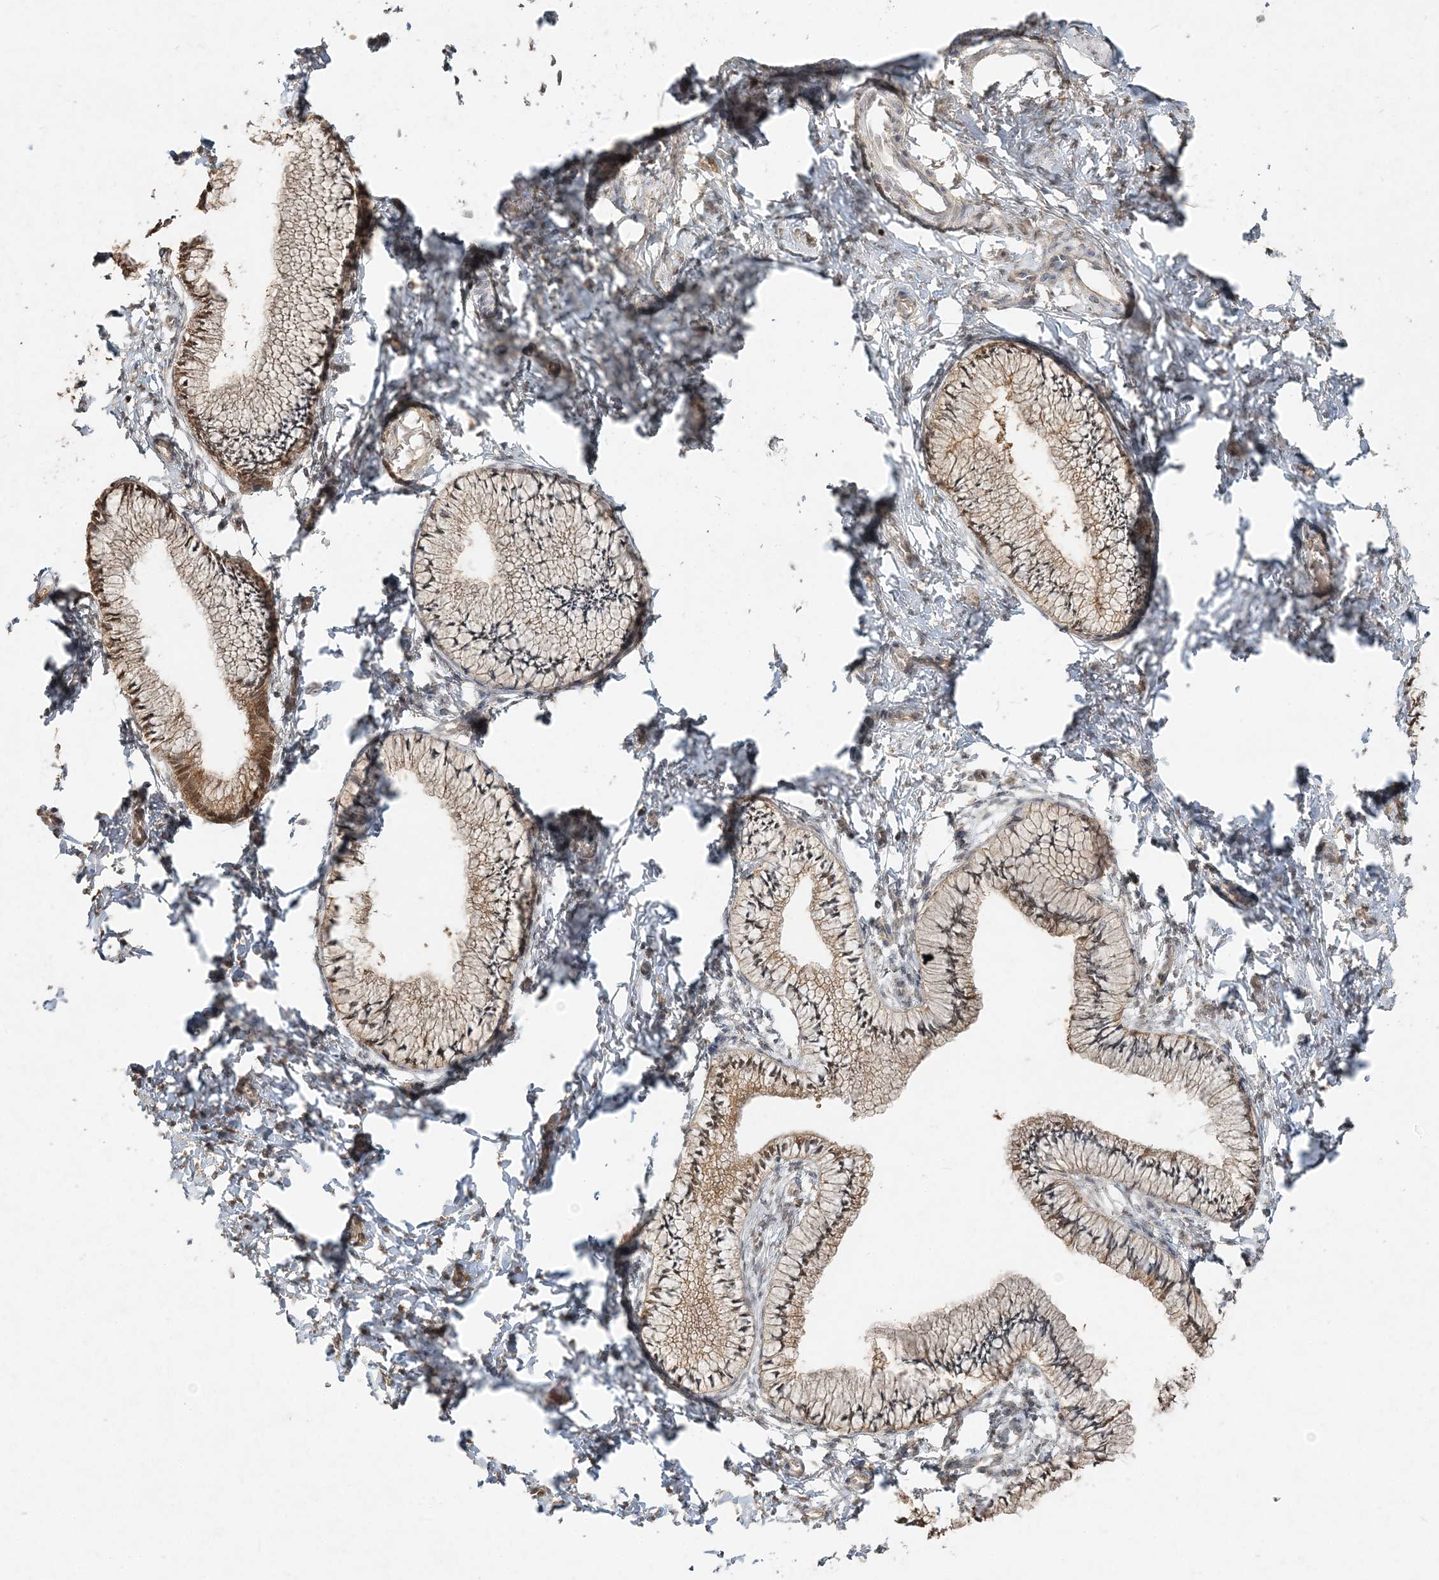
{"staining": {"intensity": "weak", "quantity": ">75%", "location": "cytoplasmic/membranous"}, "tissue": "cervix", "cell_type": "Glandular cells", "image_type": "normal", "snomed": [{"axis": "morphology", "description": "Normal tissue, NOS"}, {"axis": "topography", "description": "Cervix"}], "caption": "Immunohistochemical staining of unremarkable cervix exhibits >75% levels of weak cytoplasmic/membranous protein expression in approximately >75% of glandular cells. The protein is shown in brown color, while the nuclei are stained blue.", "gene": "S100A11", "patient": {"sex": "female", "age": 36}}